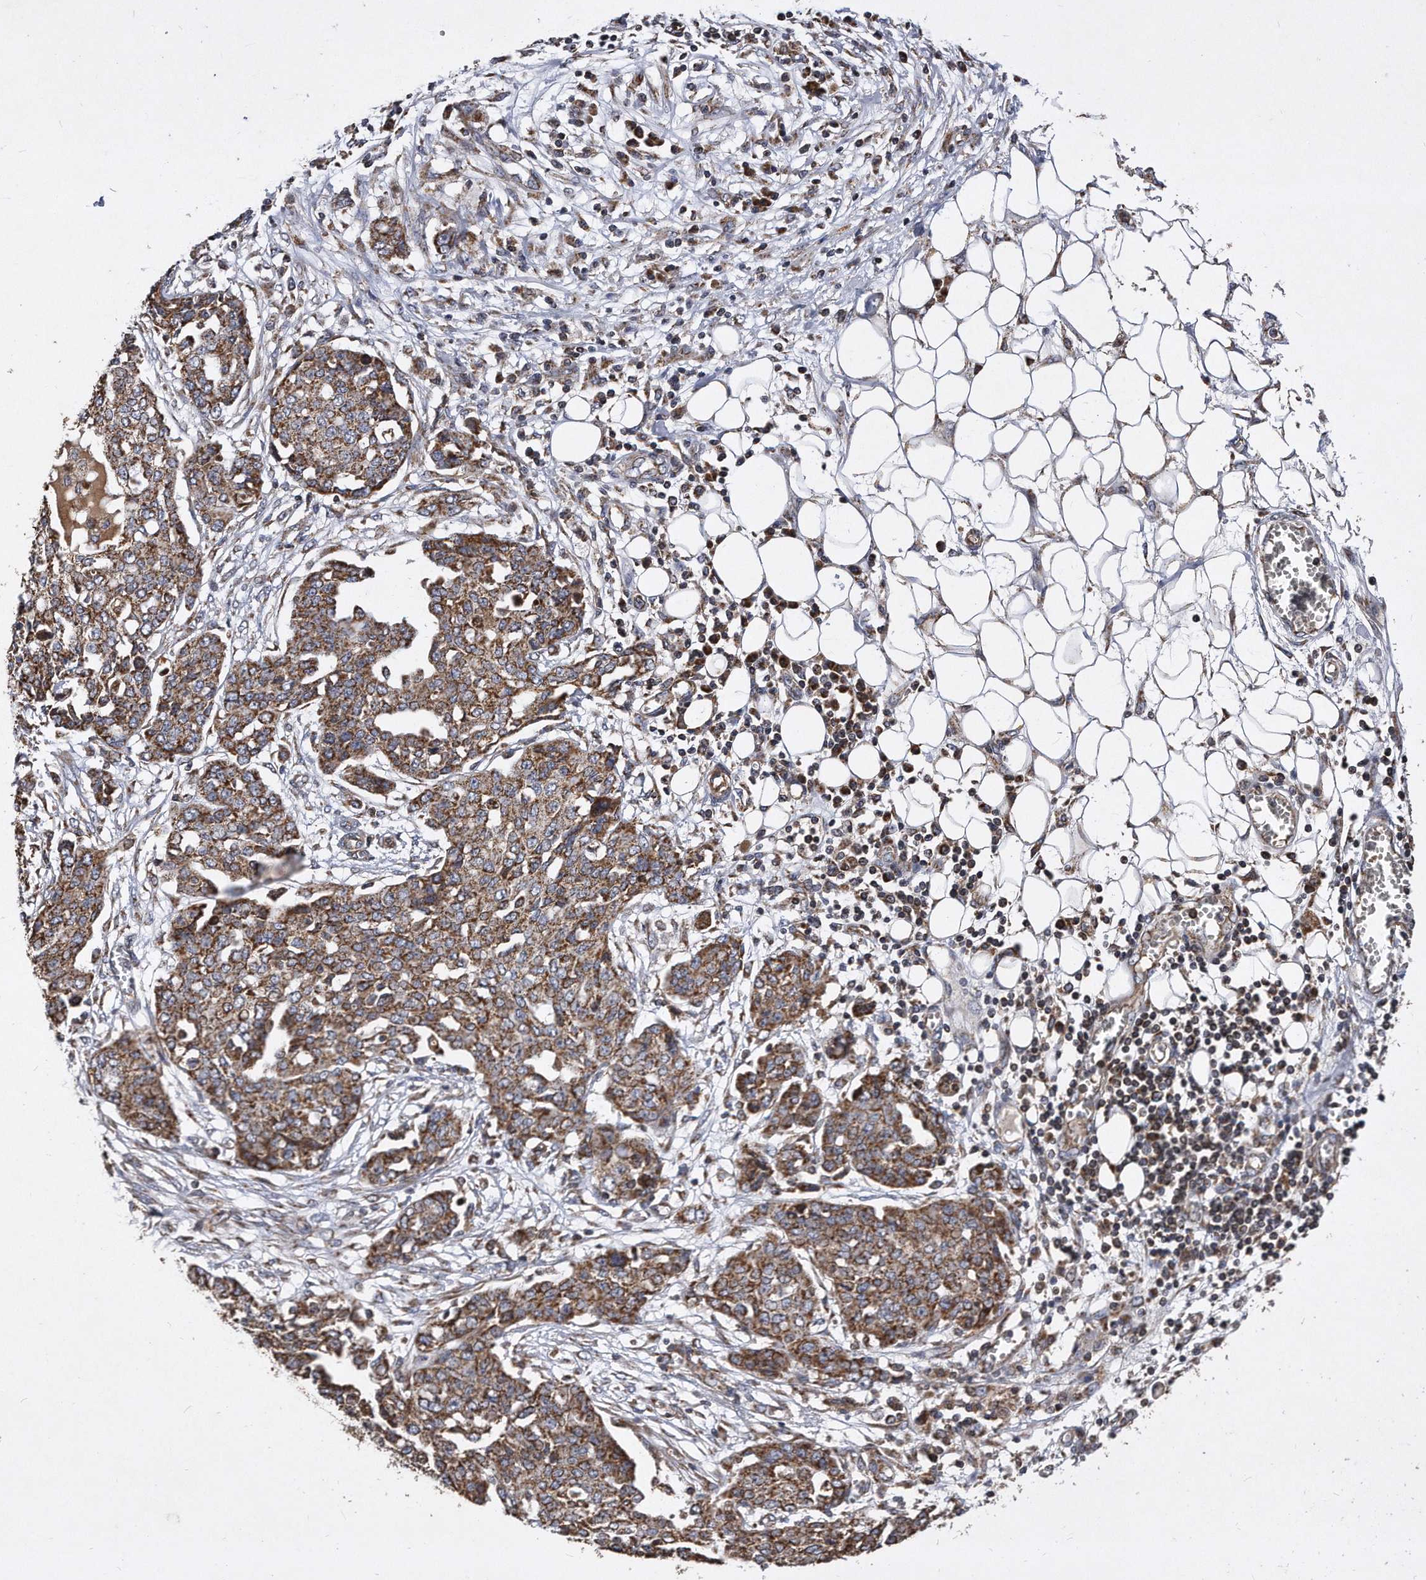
{"staining": {"intensity": "moderate", "quantity": ">75%", "location": "cytoplasmic/membranous"}, "tissue": "ovarian cancer", "cell_type": "Tumor cells", "image_type": "cancer", "snomed": [{"axis": "morphology", "description": "Cystadenocarcinoma, serous, NOS"}, {"axis": "topography", "description": "Soft tissue"}, {"axis": "topography", "description": "Ovary"}], "caption": "A photomicrograph of ovarian cancer stained for a protein displays moderate cytoplasmic/membranous brown staining in tumor cells.", "gene": "PPP5C", "patient": {"sex": "female", "age": 57}}